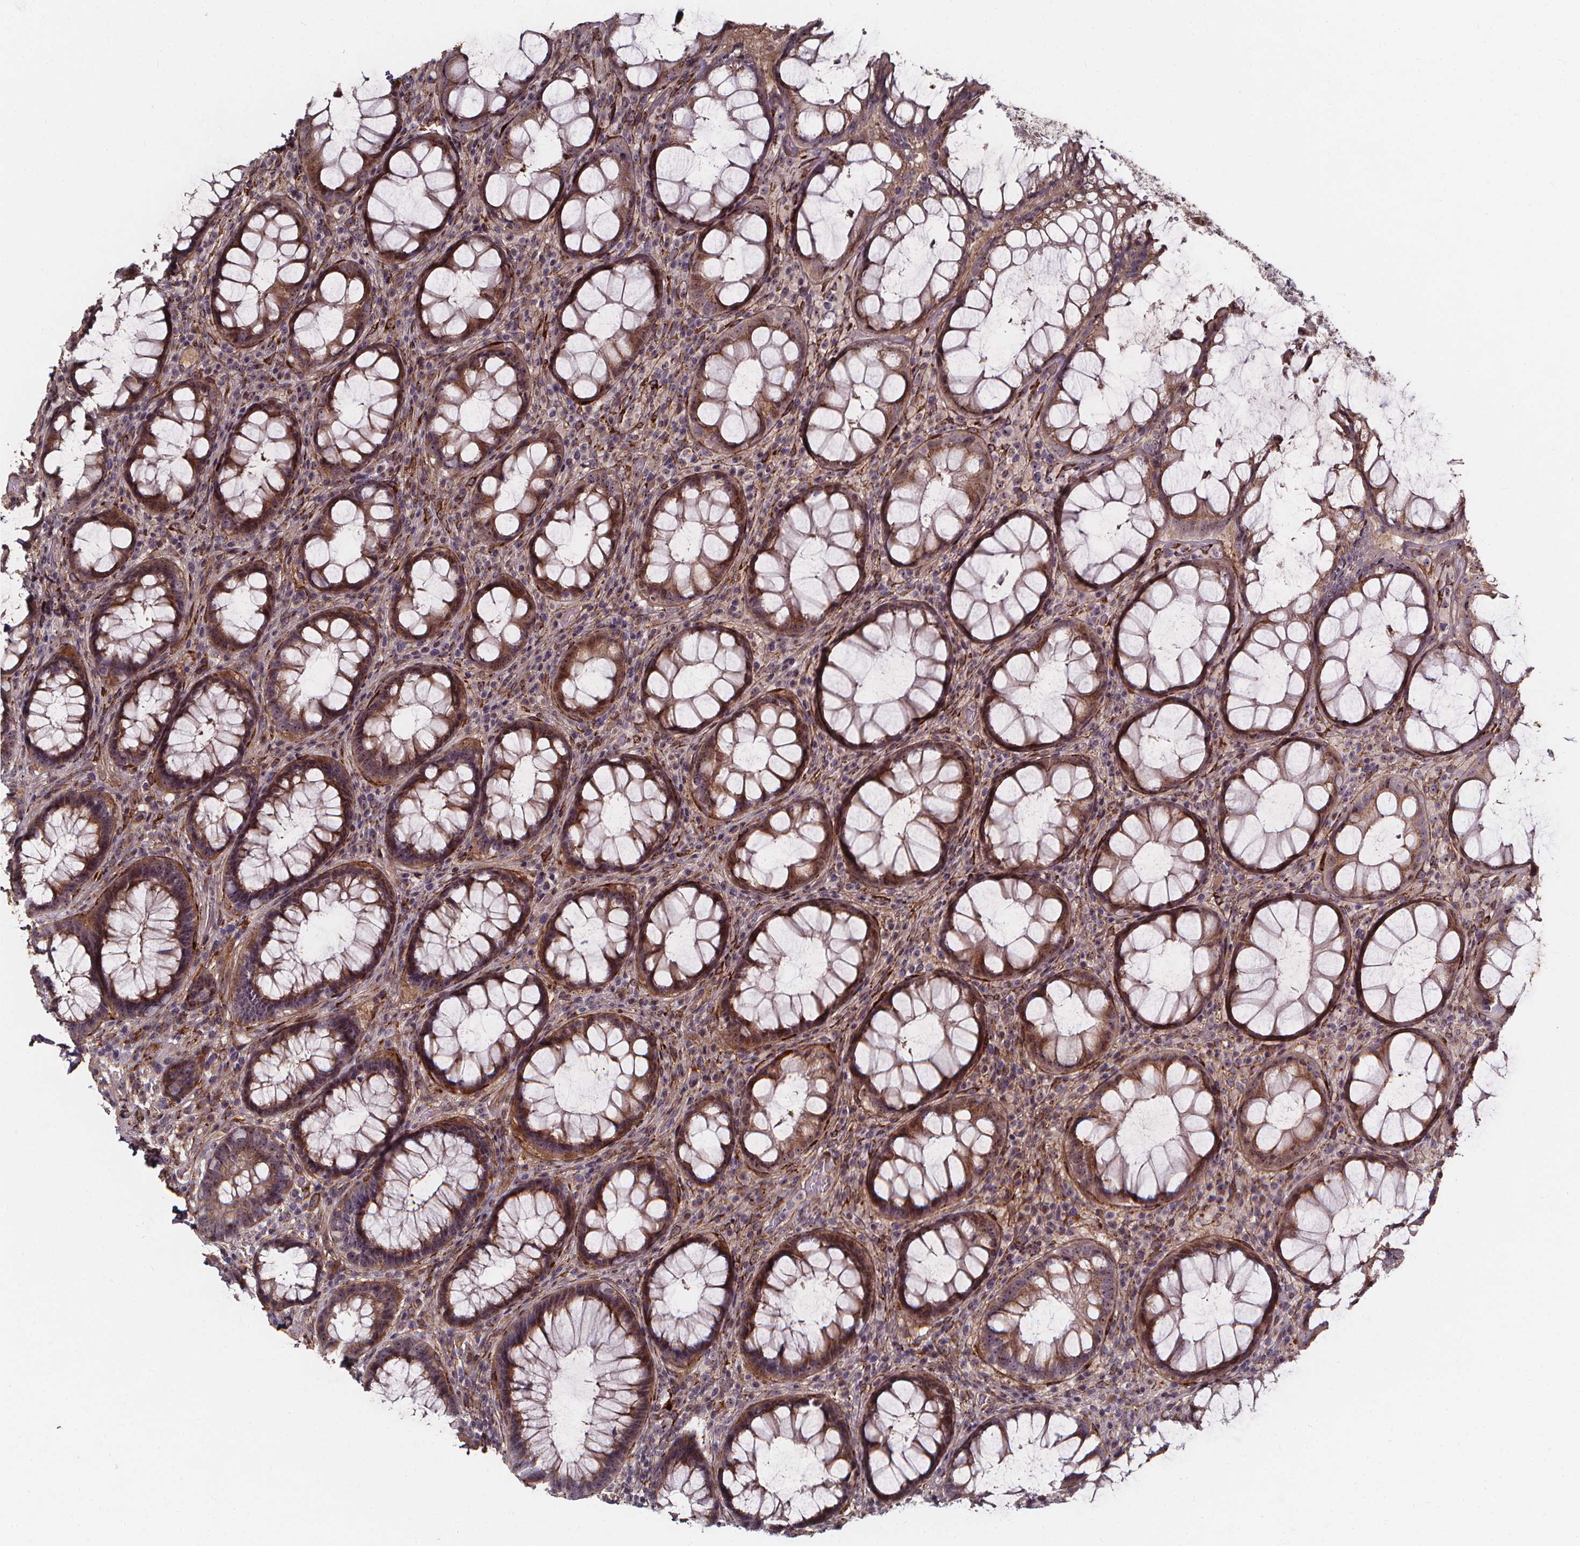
{"staining": {"intensity": "moderate", "quantity": ">75%", "location": "cytoplasmic/membranous"}, "tissue": "rectum", "cell_type": "Glandular cells", "image_type": "normal", "snomed": [{"axis": "morphology", "description": "Normal tissue, NOS"}, {"axis": "topography", "description": "Rectum"}], "caption": "A medium amount of moderate cytoplasmic/membranous expression is present in approximately >75% of glandular cells in unremarkable rectum. (brown staining indicates protein expression, while blue staining denotes nuclei).", "gene": "AEBP1", "patient": {"sex": "male", "age": 72}}